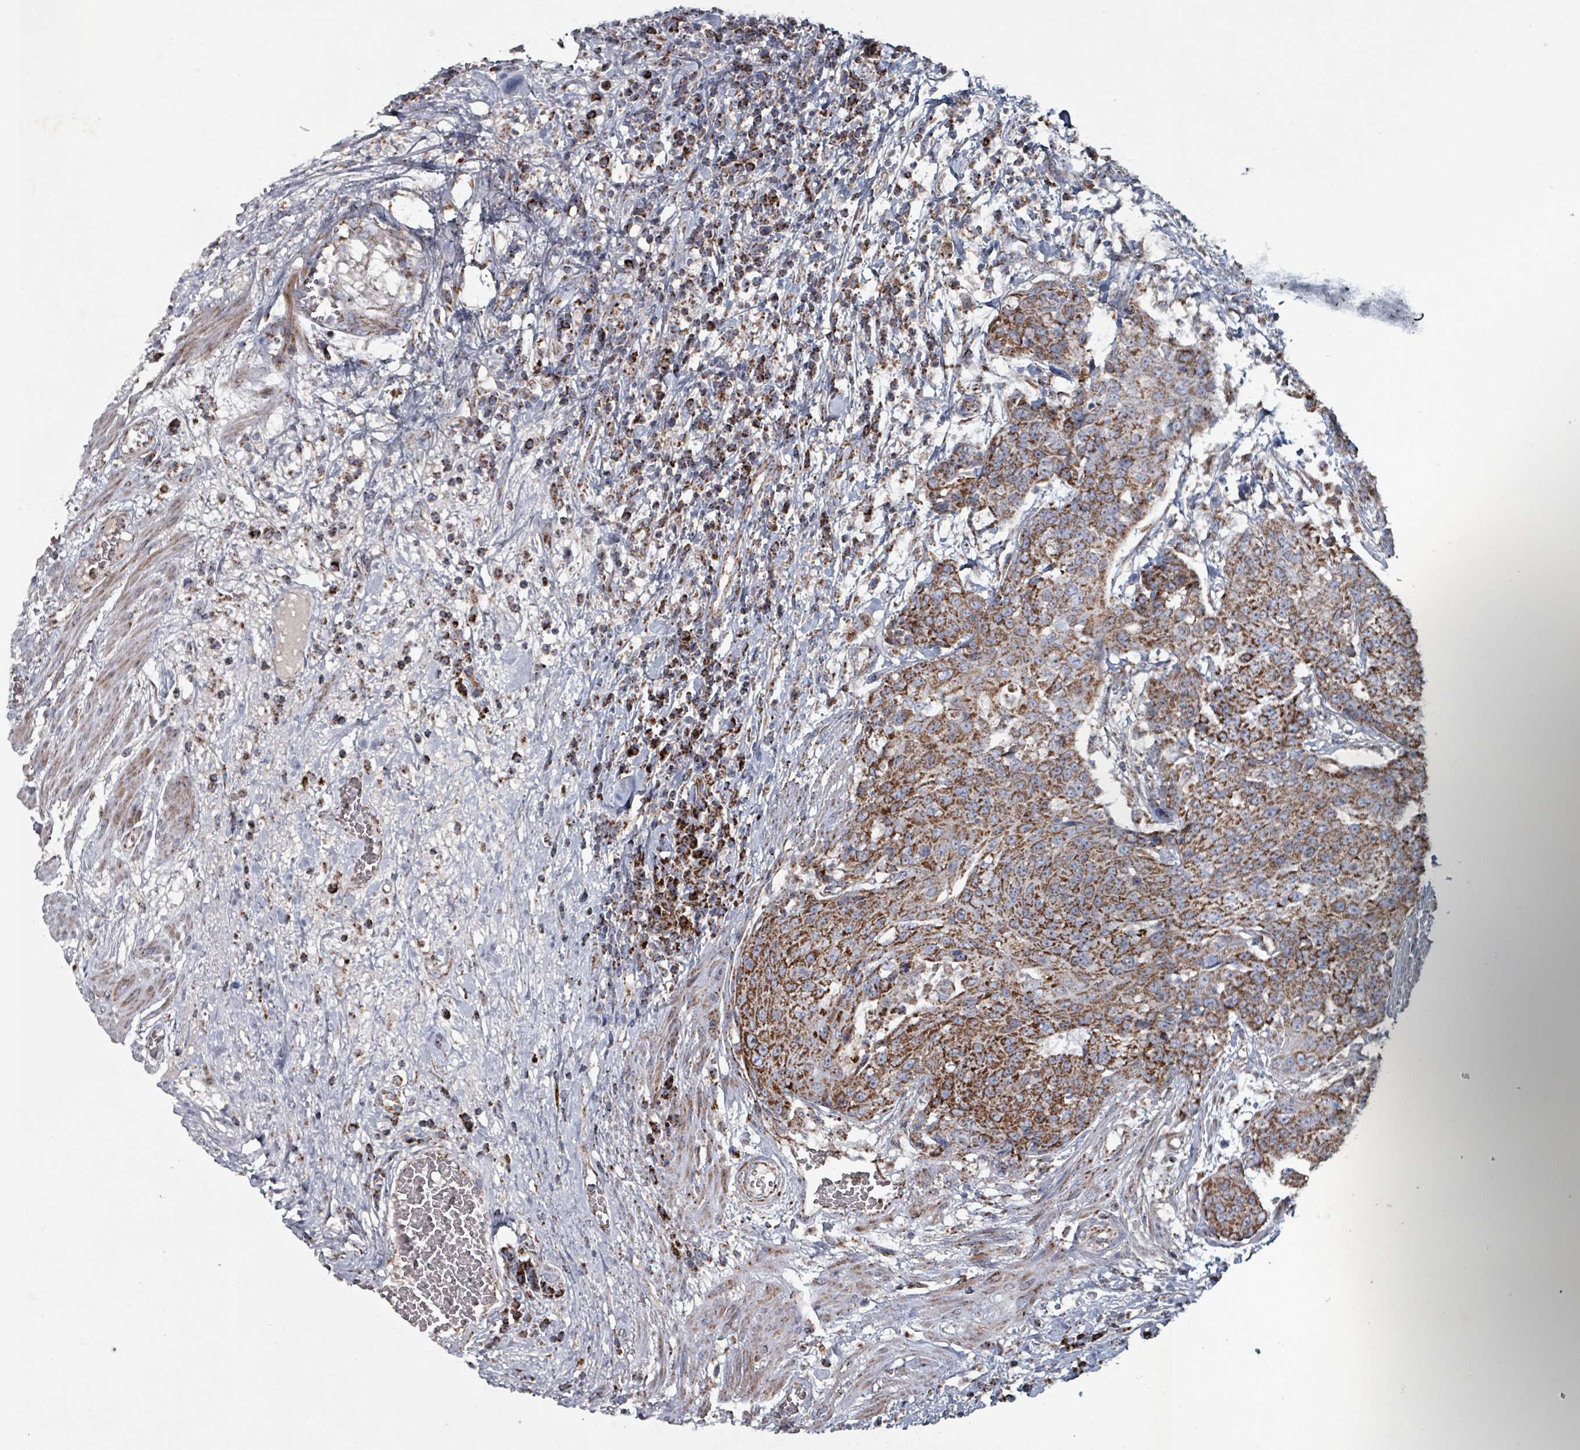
{"staining": {"intensity": "strong", "quantity": ">75%", "location": "cytoplasmic/membranous"}, "tissue": "urothelial cancer", "cell_type": "Tumor cells", "image_type": "cancer", "snomed": [{"axis": "morphology", "description": "Urothelial carcinoma, High grade"}, {"axis": "topography", "description": "Urinary bladder"}], "caption": "This histopathology image displays immunohistochemistry staining of human urothelial carcinoma (high-grade), with high strong cytoplasmic/membranous expression in about >75% of tumor cells.", "gene": "ABHD18", "patient": {"sex": "female", "age": 63}}